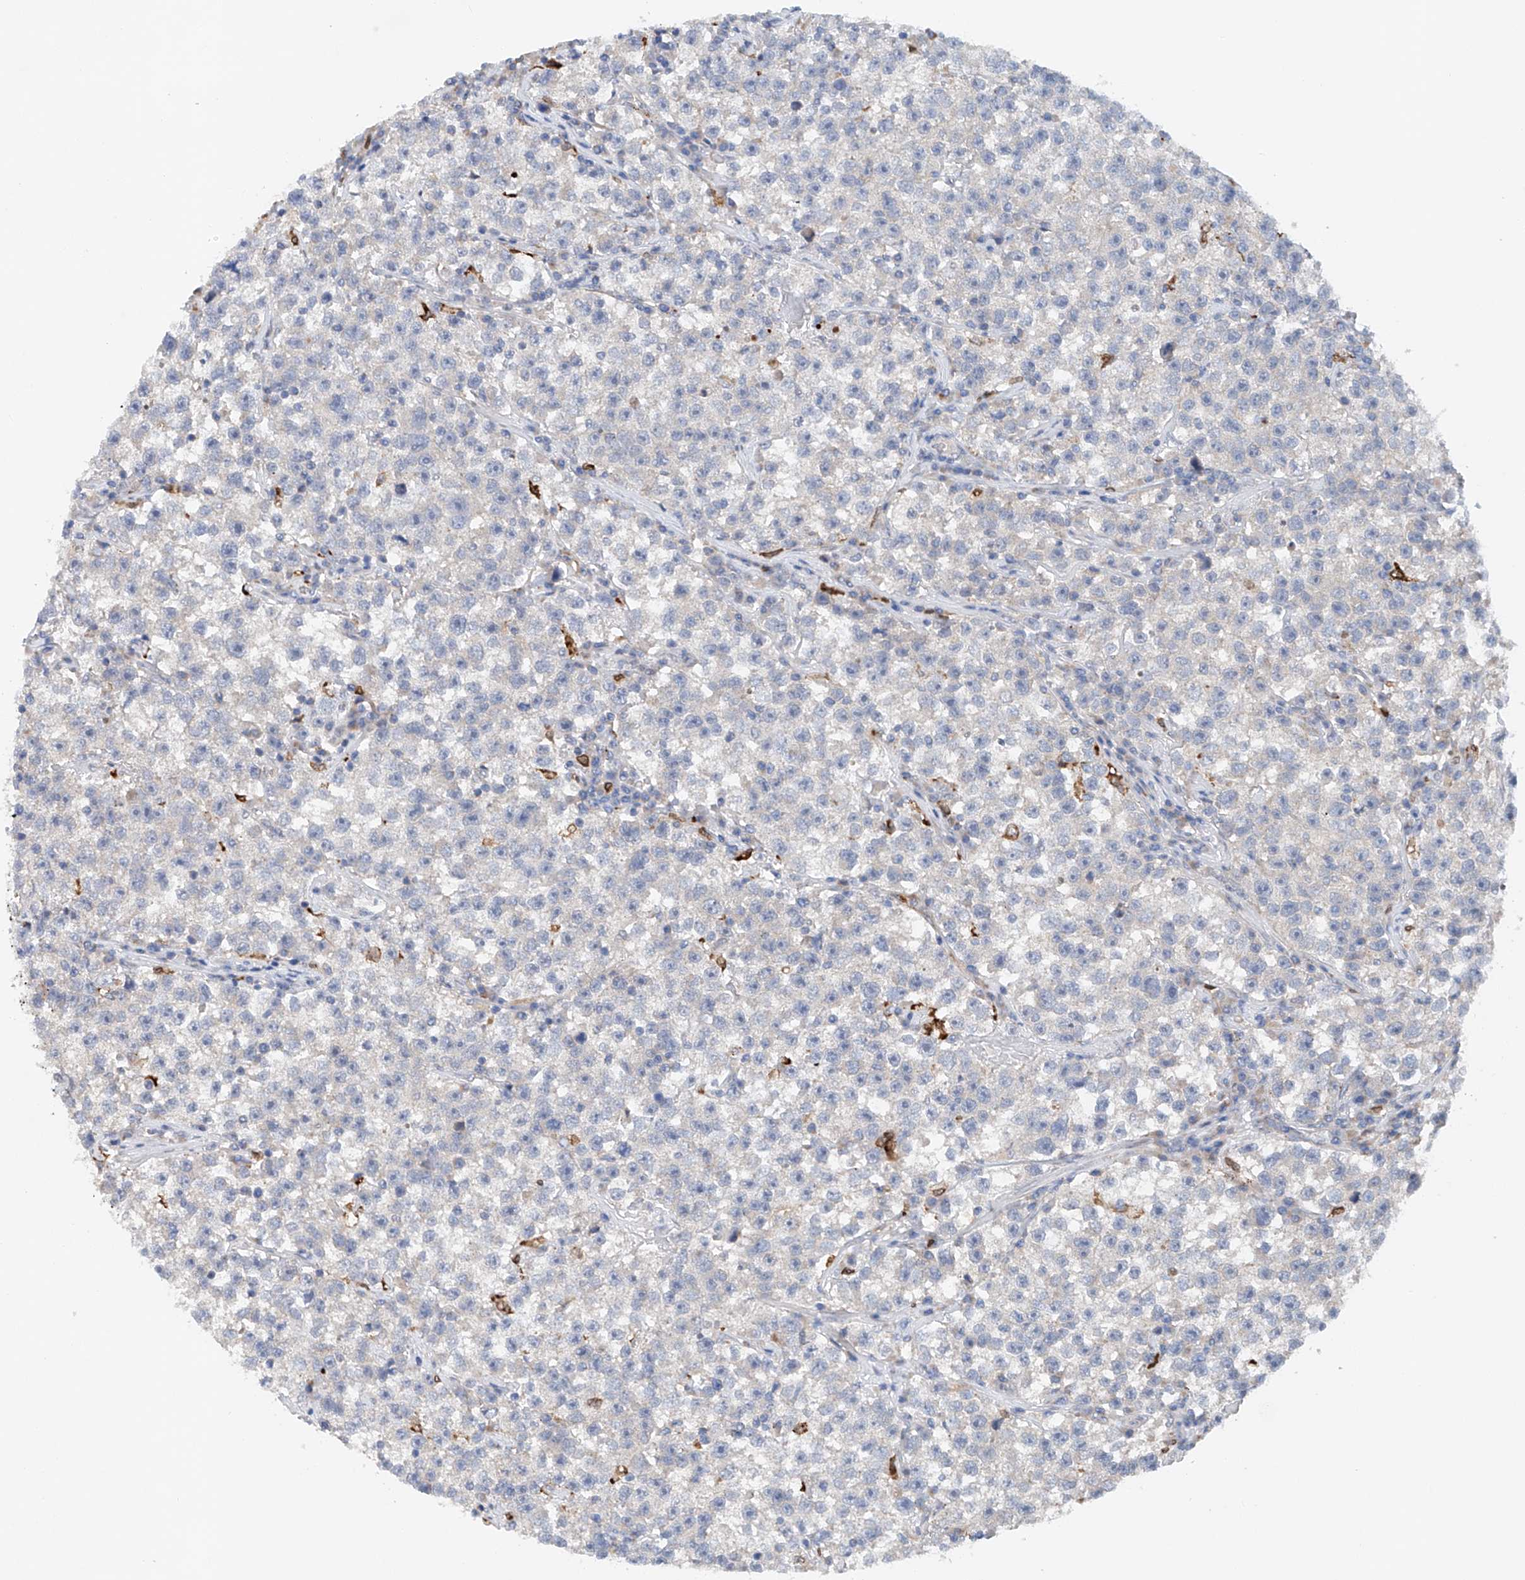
{"staining": {"intensity": "negative", "quantity": "none", "location": "none"}, "tissue": "testis cancer", "cell_type": "Tumor cells", "image_type": "cancer", "snomed": [{"axis": "morphology", "description": "Seminoma, NOS"}, {"axis": "topography", "description": "Testis"}], "caption": "Tumor cells show no significant expression in testis cancer. Brightfield microscopy of IHC stained with DAB (brown) and hematoxylin (blue), captured at high magnification.", "gene": "CEP85L", "patient": {"sex": "male", "age": 22}}